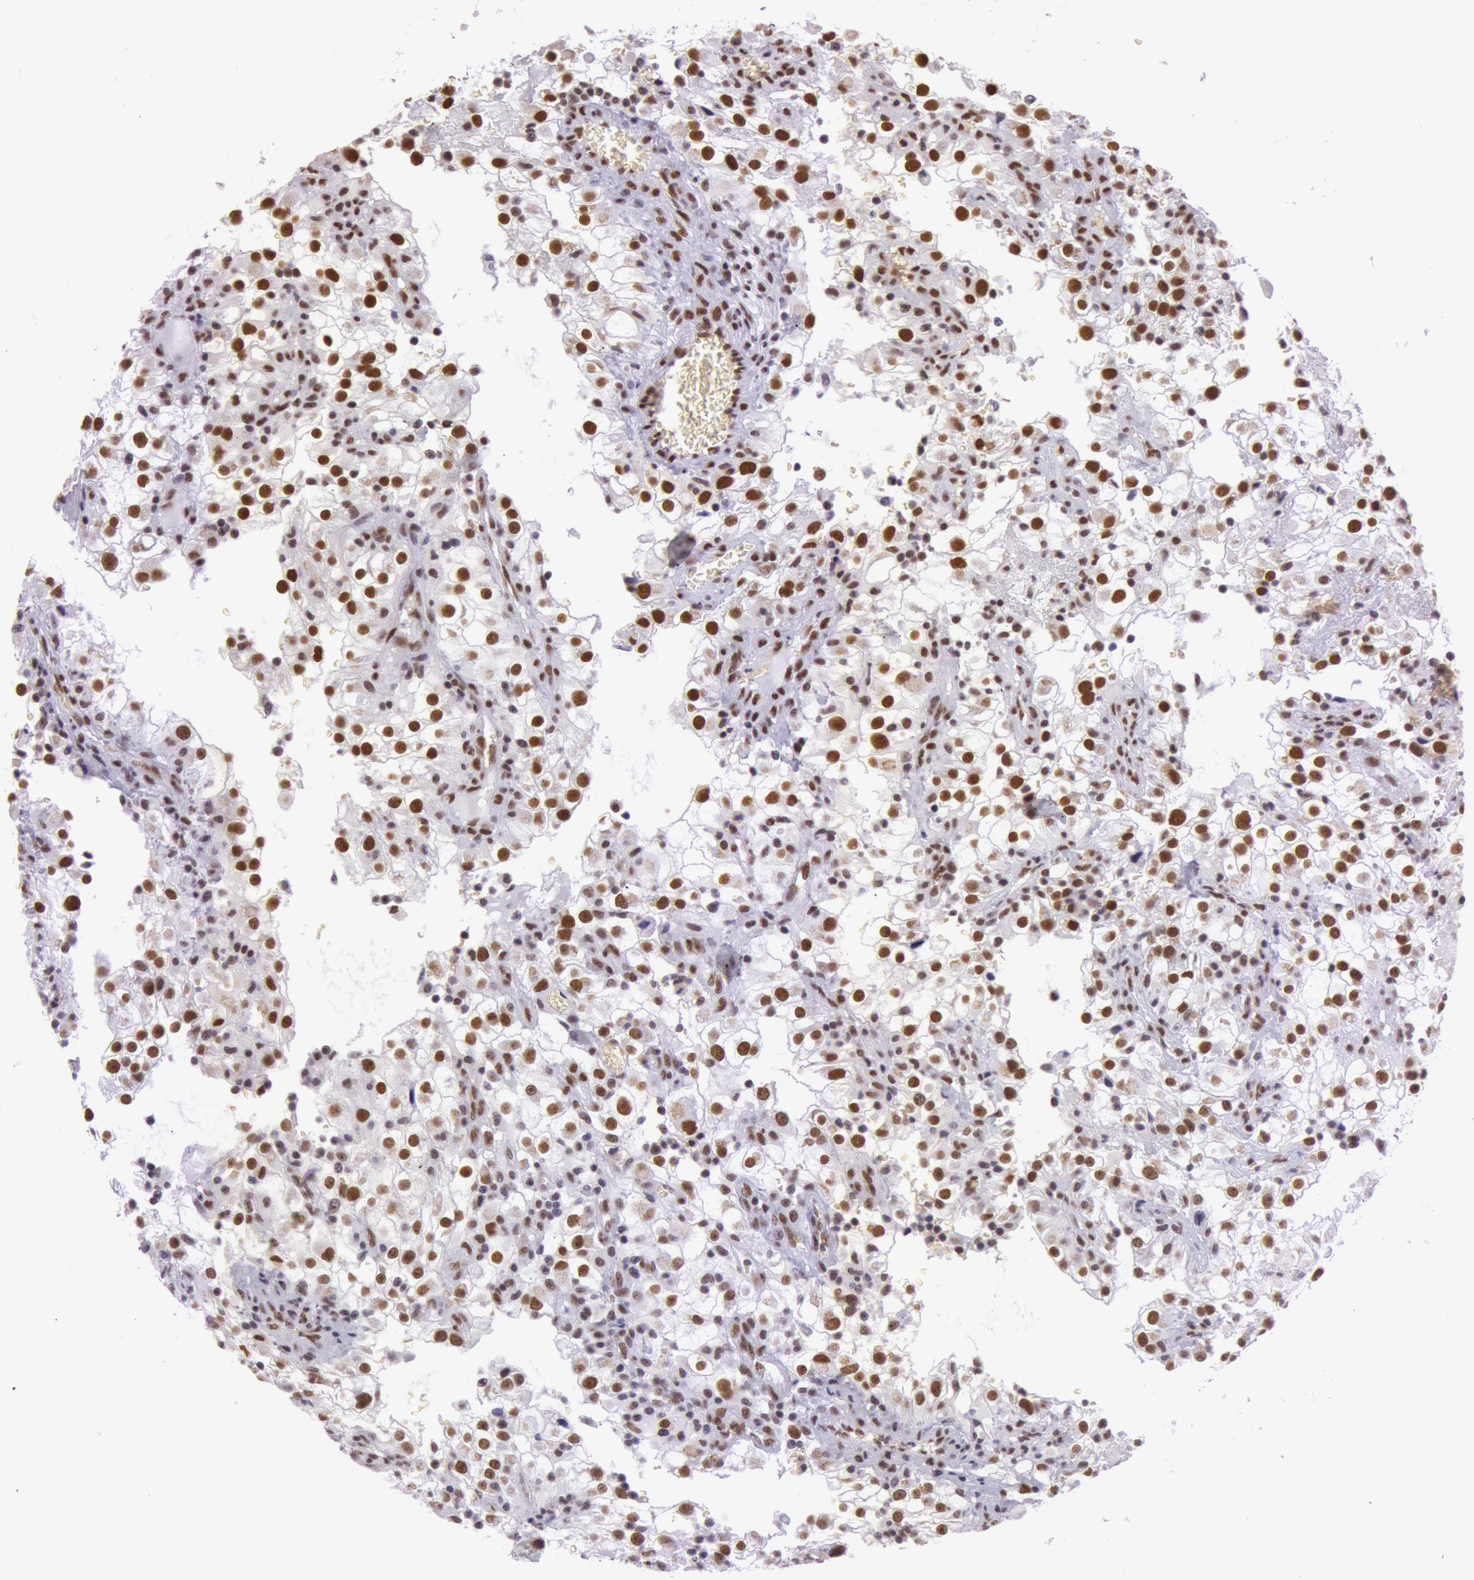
{"staining": {"intensity": "strong", "quantity": ">75%", "location": "nuclear"}, "tissue": "renal cancer", "cell_type": "Tumor cells", "image_type": "cancer", "snomed": [{"axis": "morphology", "description": "Adenocarcinoma, NOS"}, {"axis": "topography", "description": "Kidney"}], "caption": "Tumor cells display high levels of strong nuclear positivity in approximately >75% of cells in human renal cancer (adenocarcinoma).", "gene": "NBN", "patient": {"sex": "female", "age": 52}}